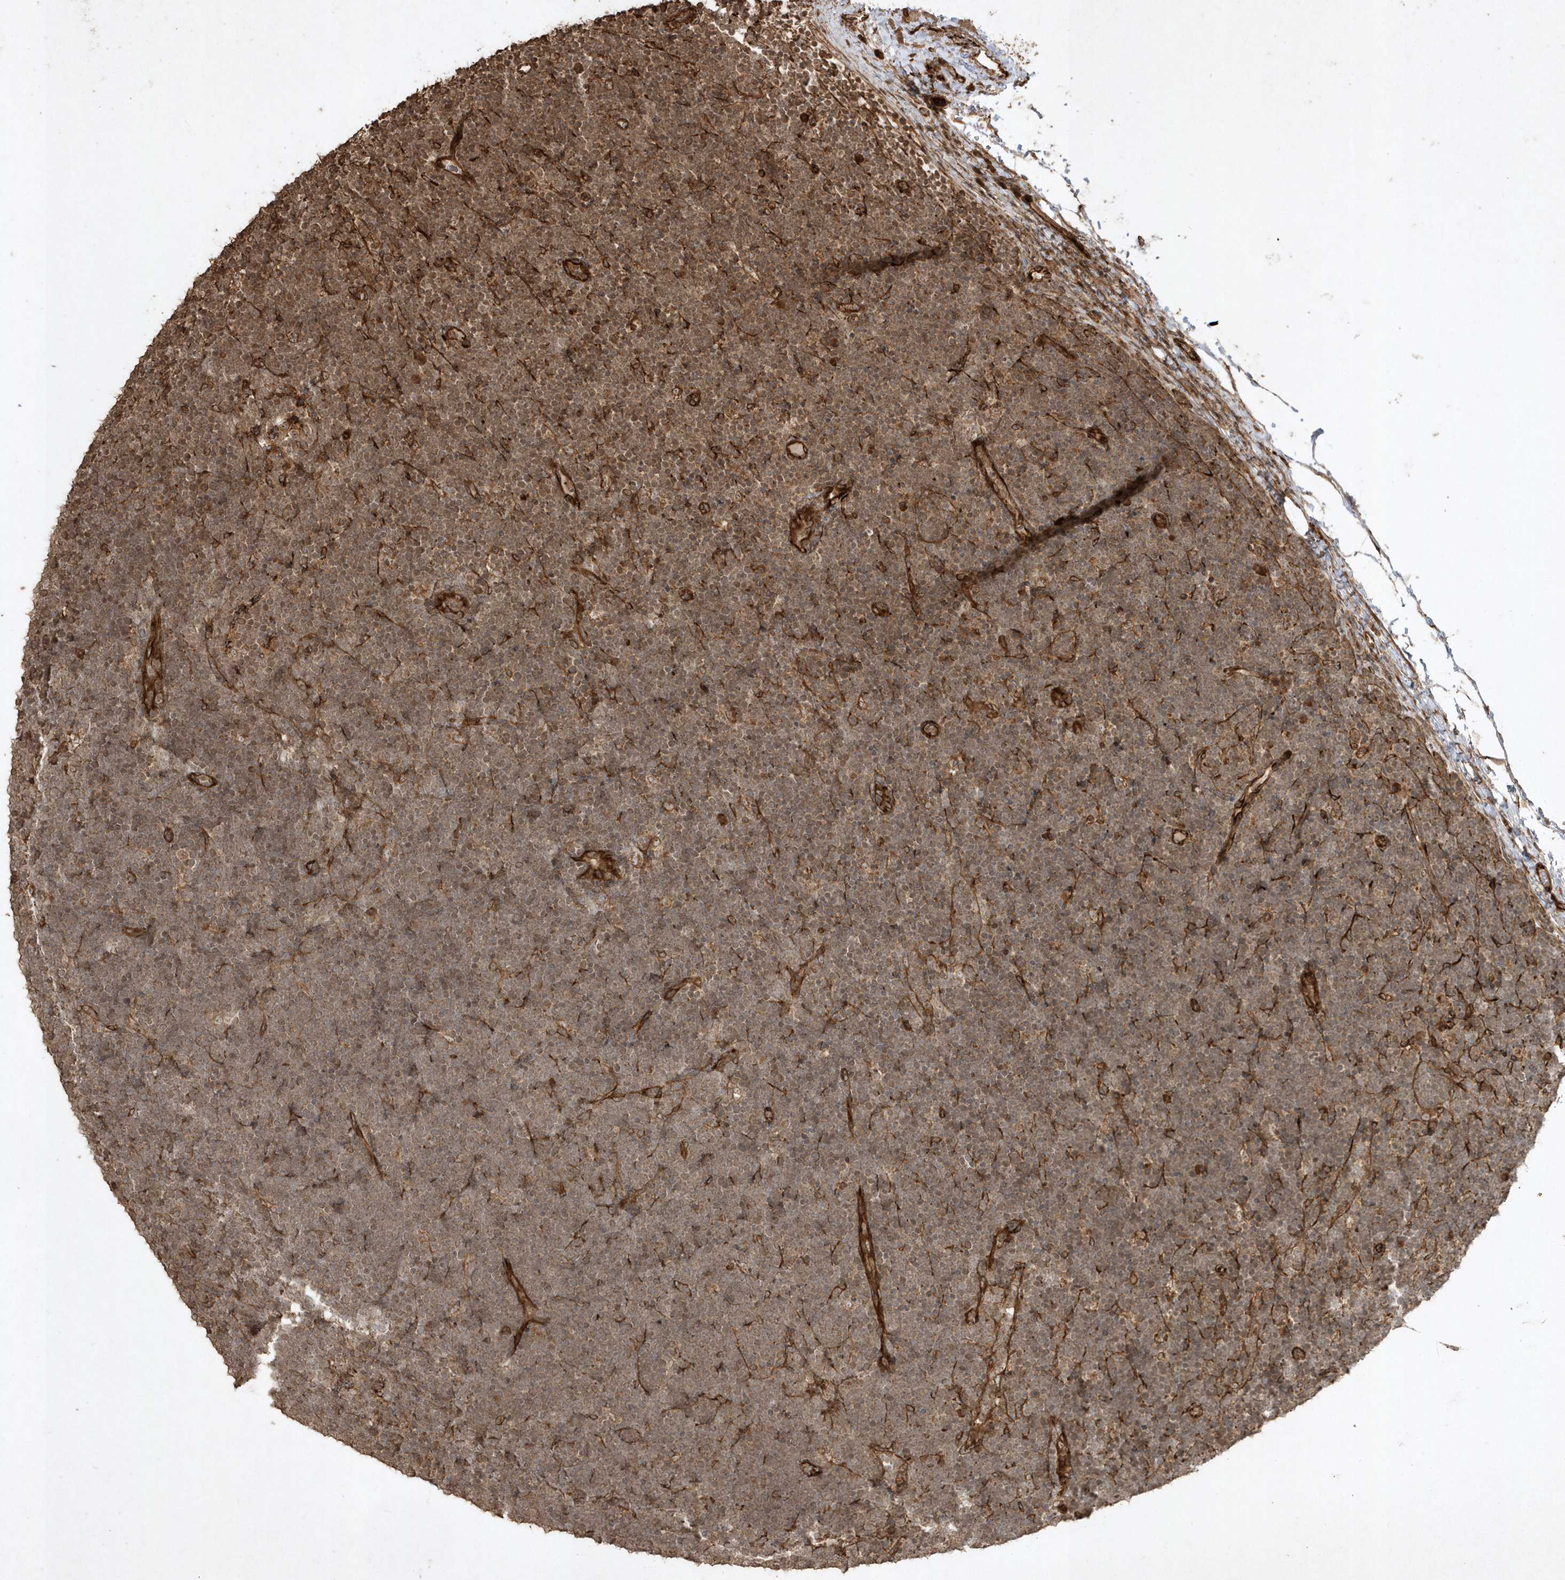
{"staining": {"intensity": "moderate", "quantity": ">75%", "location": "cytoplasmic/membranous,nuclear"}, "tissue": "lymphoma", "cell_type": "Tumor cells", "image_type": "cancer", "snomed": [{"axis": "morphology", "description": "Malignant lymphoma, non-Hodgkin's type, High grade"}, {"axis": "topography", "description": "Lymph node"}], "caption": "Malignant lymphoma, non-Hodgkin's type (high-grade) stained with a brown dye exhibits moderate cytoplasmic/membranous and nuclear positive positivity in approximately >75% of tumor cells.", "gene": "AVPI1", "patient": {"sex": "male", "age": 13}}